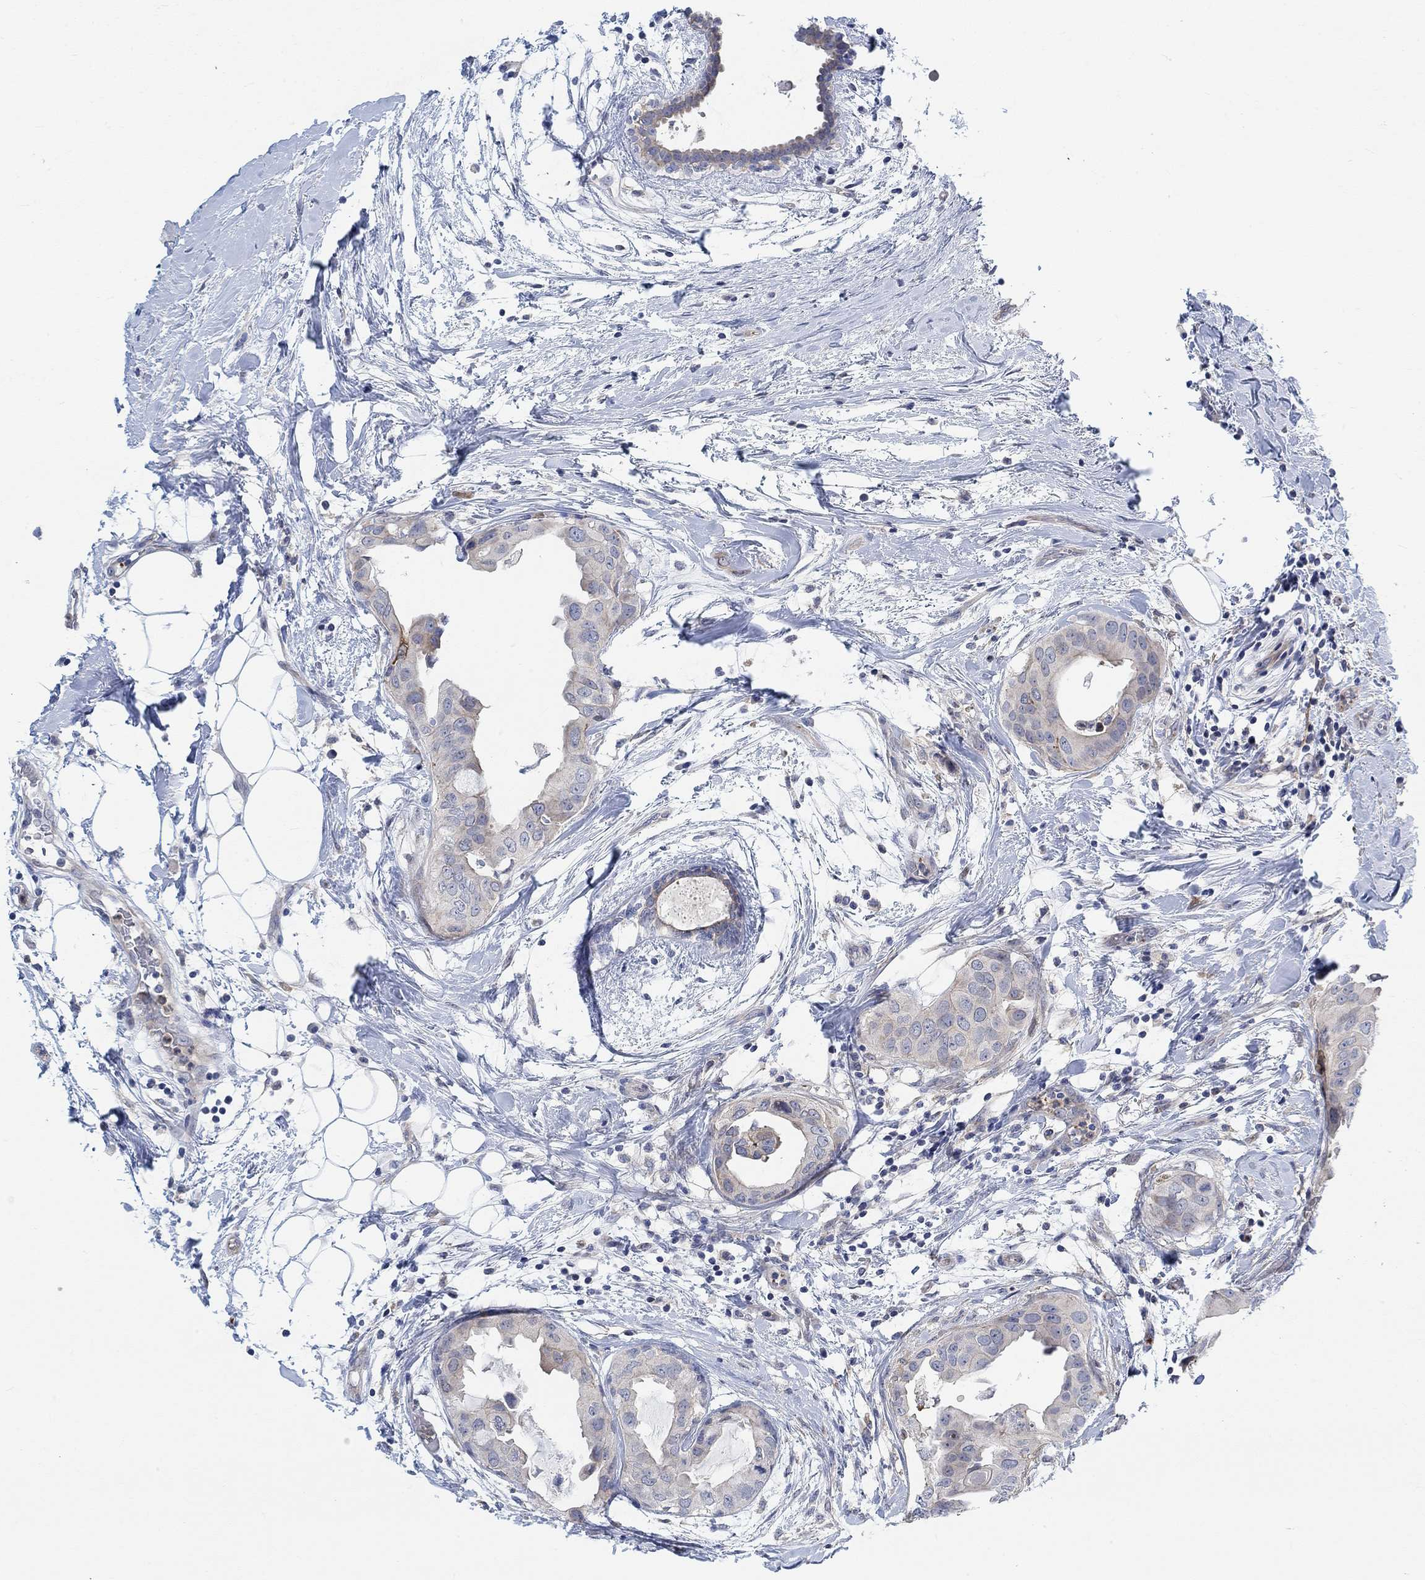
{"staining": {"intensity": "negative", "quantity": "none", "location": "none"}, "tissue": "breast cancer", "cell_type": "Tumor cells", "image_type": "cancer", "snomed": [{"axis": "morphology", "description": "Normal tissue, NOS"}, {"axis": "morphology", "description": "Duct carcinoma"}, {"axis": "topography", "description": "Breast"}], "caption": "This is an immunohistochemistry (IHC) photomicrograph of human breast cancer (infiltrating ductal carcinoma). There is no expression in tumor cells.", "gene": "PMFBP1", "patient": {"sex": "female", "age": 40}}